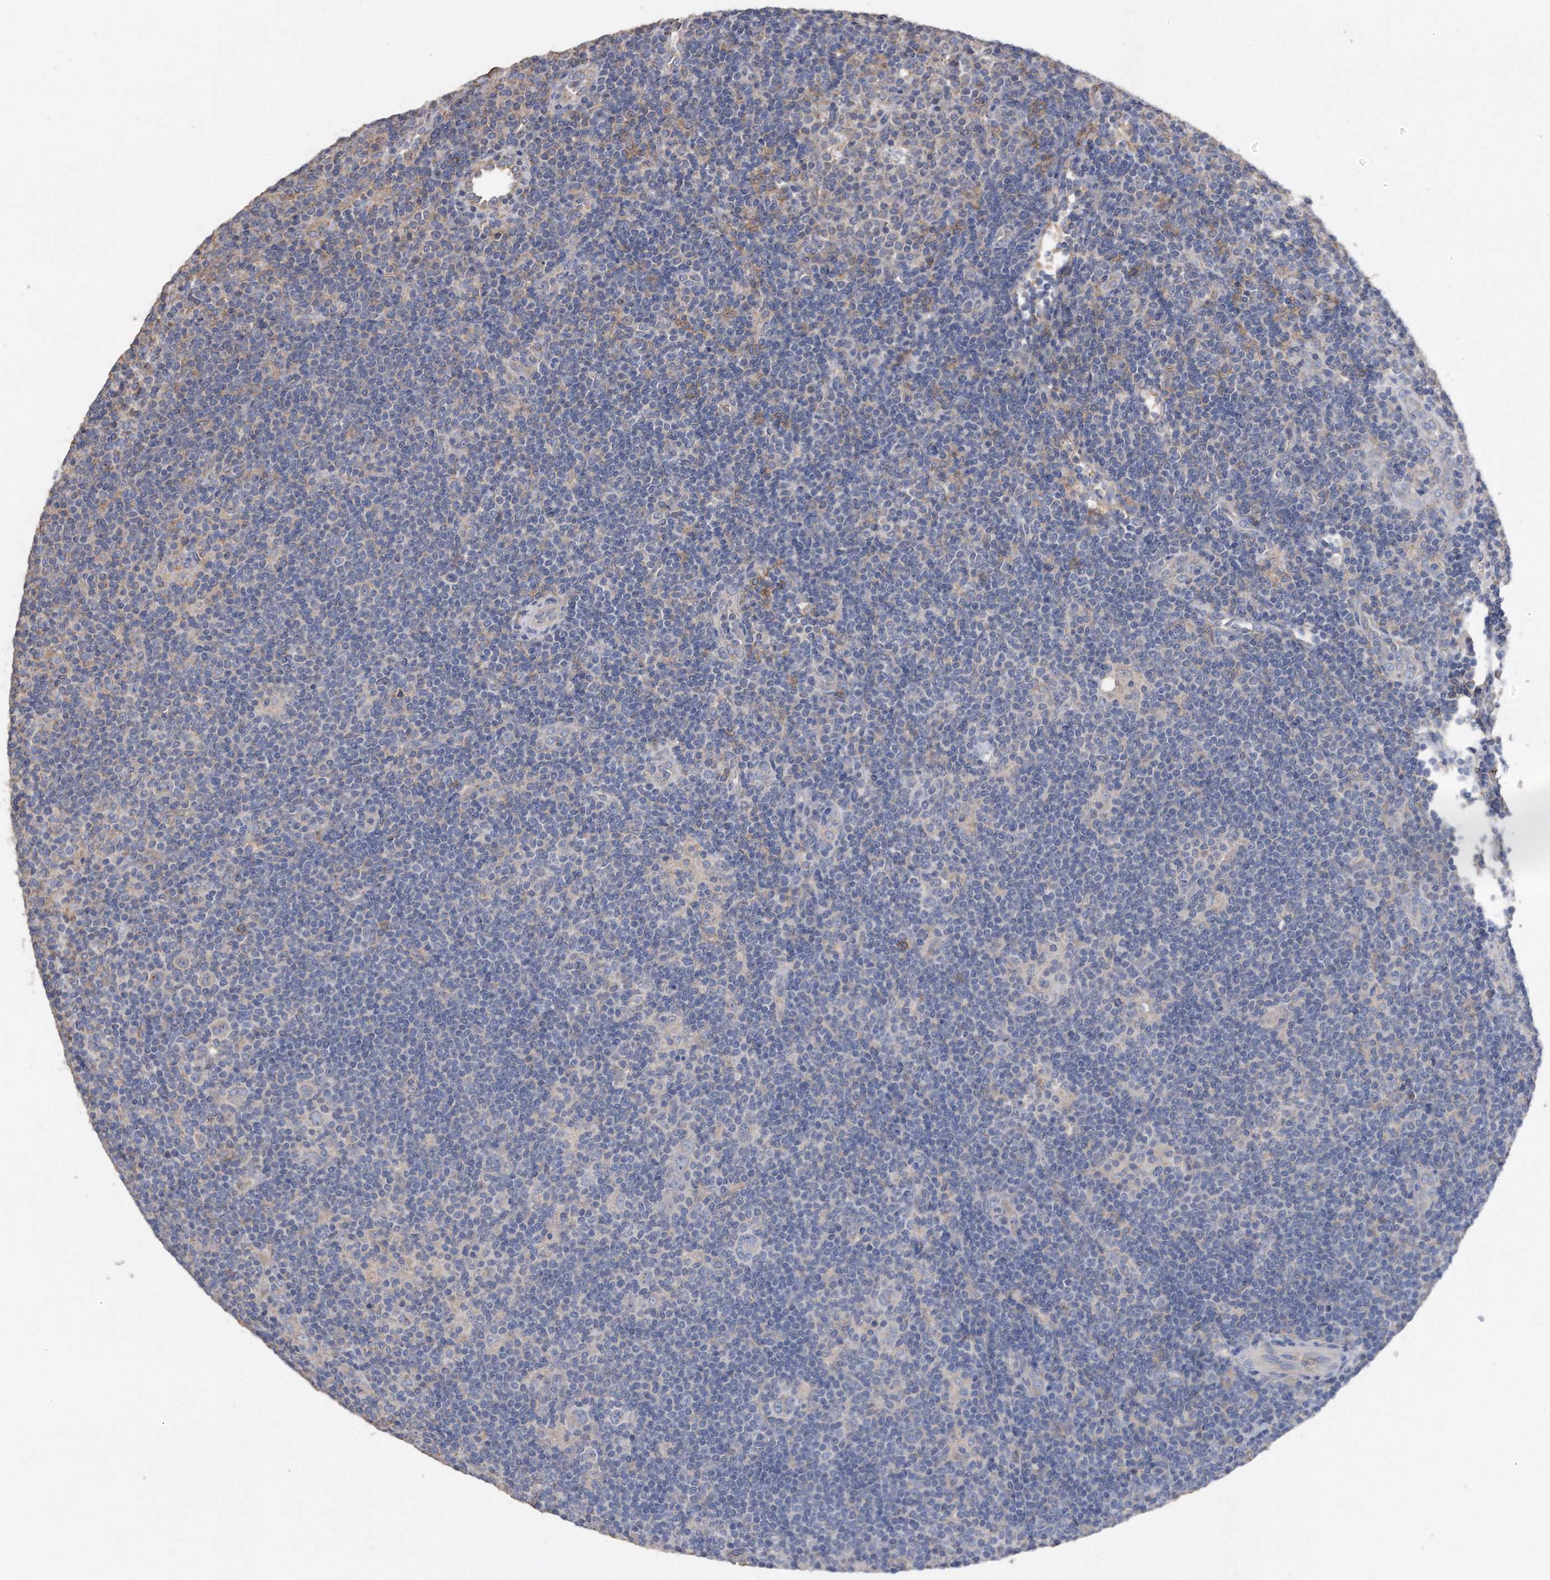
{"staining": {"intensity": "negative", "quantity": "none", "location": "none"}, "tissue": "lymphoma", "cell_type": "Tumor cells", "image_type": "cancer", "snomed": [{"axis": "morphology", "description": "Hodgkin's disease, NOS"}, {"axis": "topography", "description": "Lymph node"}], "caption": "Protein analysis of lymphoma reveals no significant staining in tumor cells. The staining was performed using DAB to visualize the protein expression in brown, while the nuclei were stained in blue with hematoxylin (Magnification: 20x).", "gene": "CDCP1", "patient": {"sex": "female", "age": 57}}